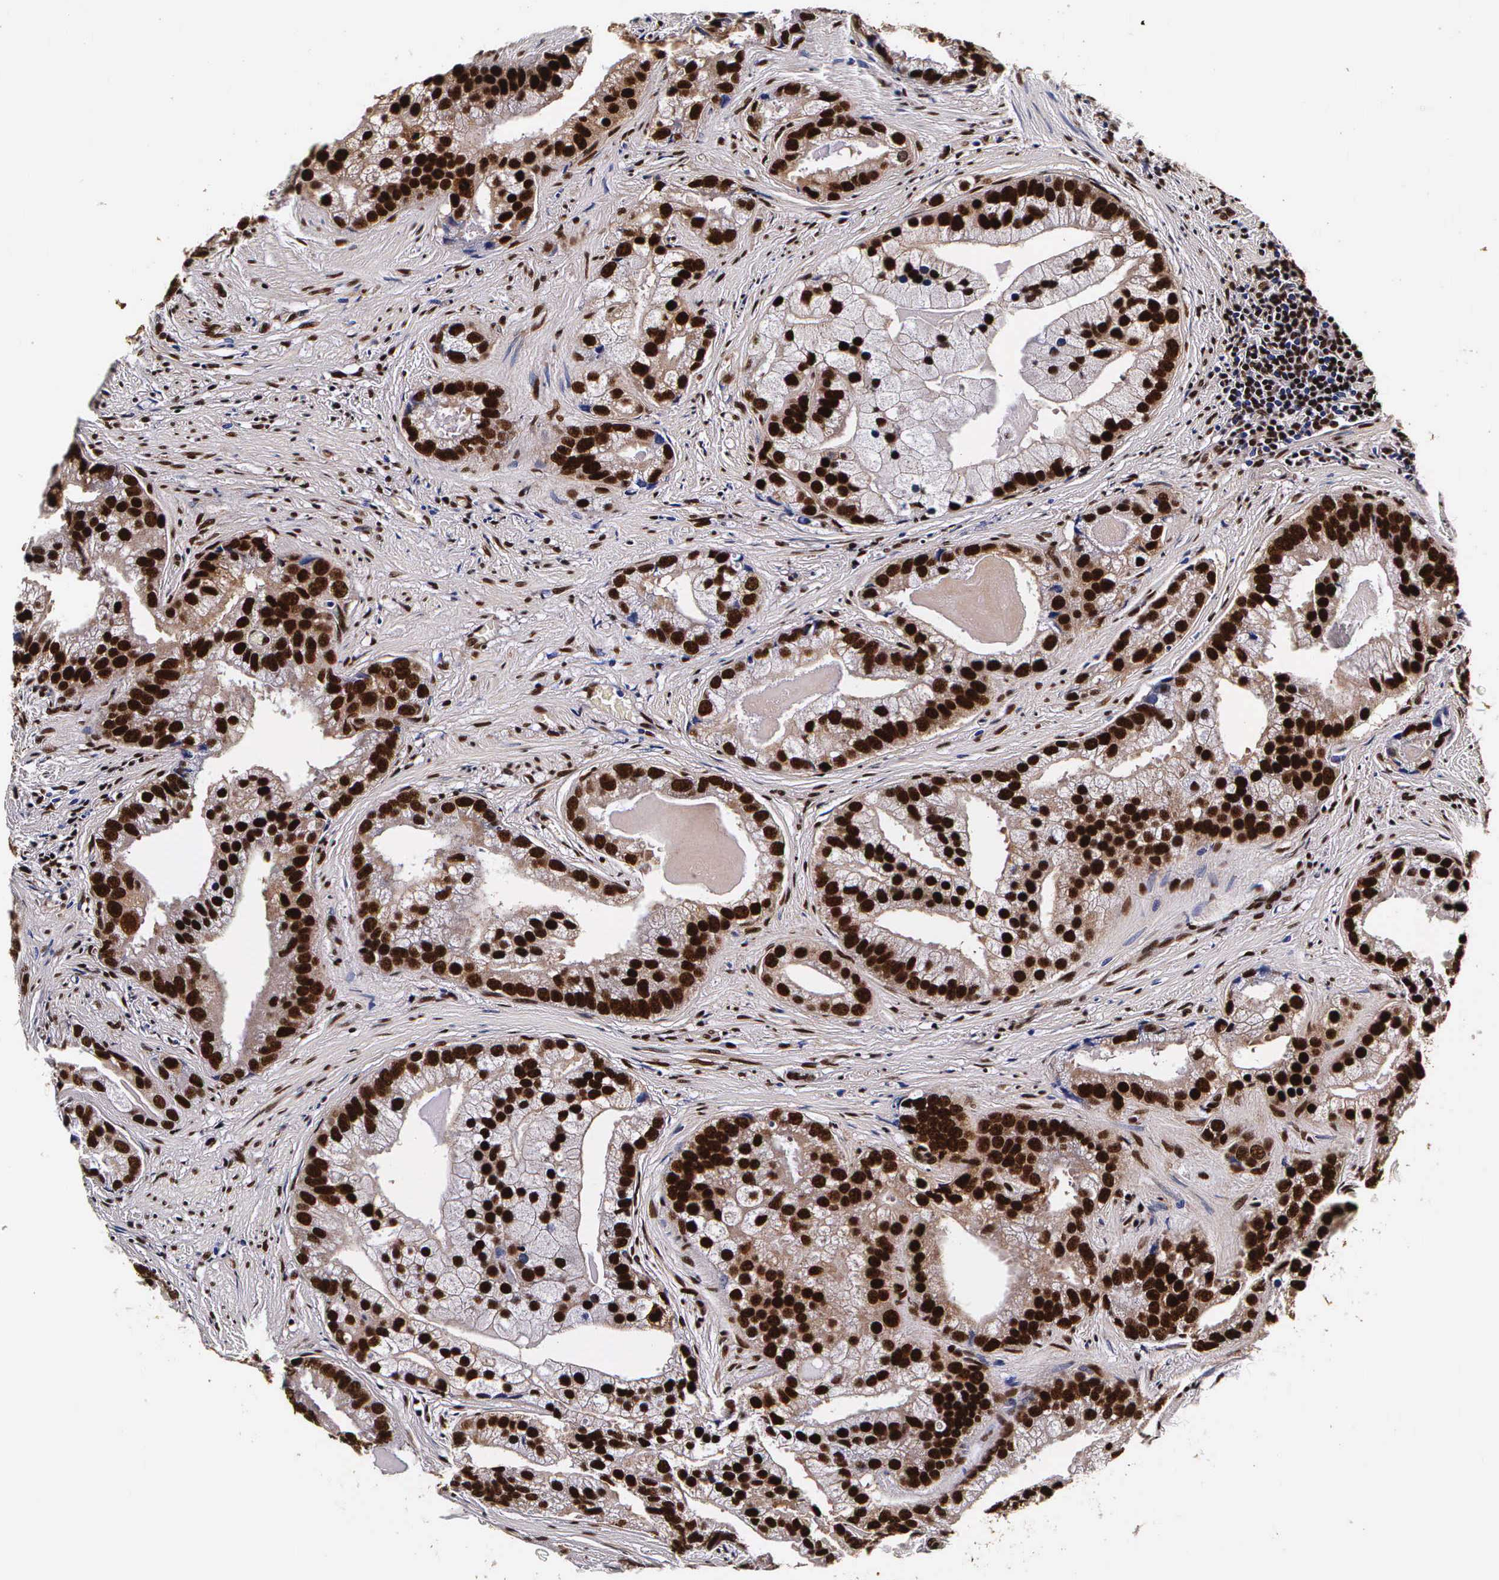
{"staining": {"intensity": "strong", "quantity": ">75%", "location": "nuclear"}, "tissue": "prostate cancer", "cell_type": "Tumor cells", "image_type": "cancer", "snomed": [{"axis": "morphology", "description": "Adenocarcinoma, Low grade"}, {"axis": "topography", "description": "Prostate"}], "caption": "Approximately >75% of tumor cells in prostate cancer (low-grade adenocarcinoma) display strong nuclear protein positivity as visualized by brown immunohistochemical staining.", "gene": "PABPN1", "patient": {"sex": "male", "age": 71}}